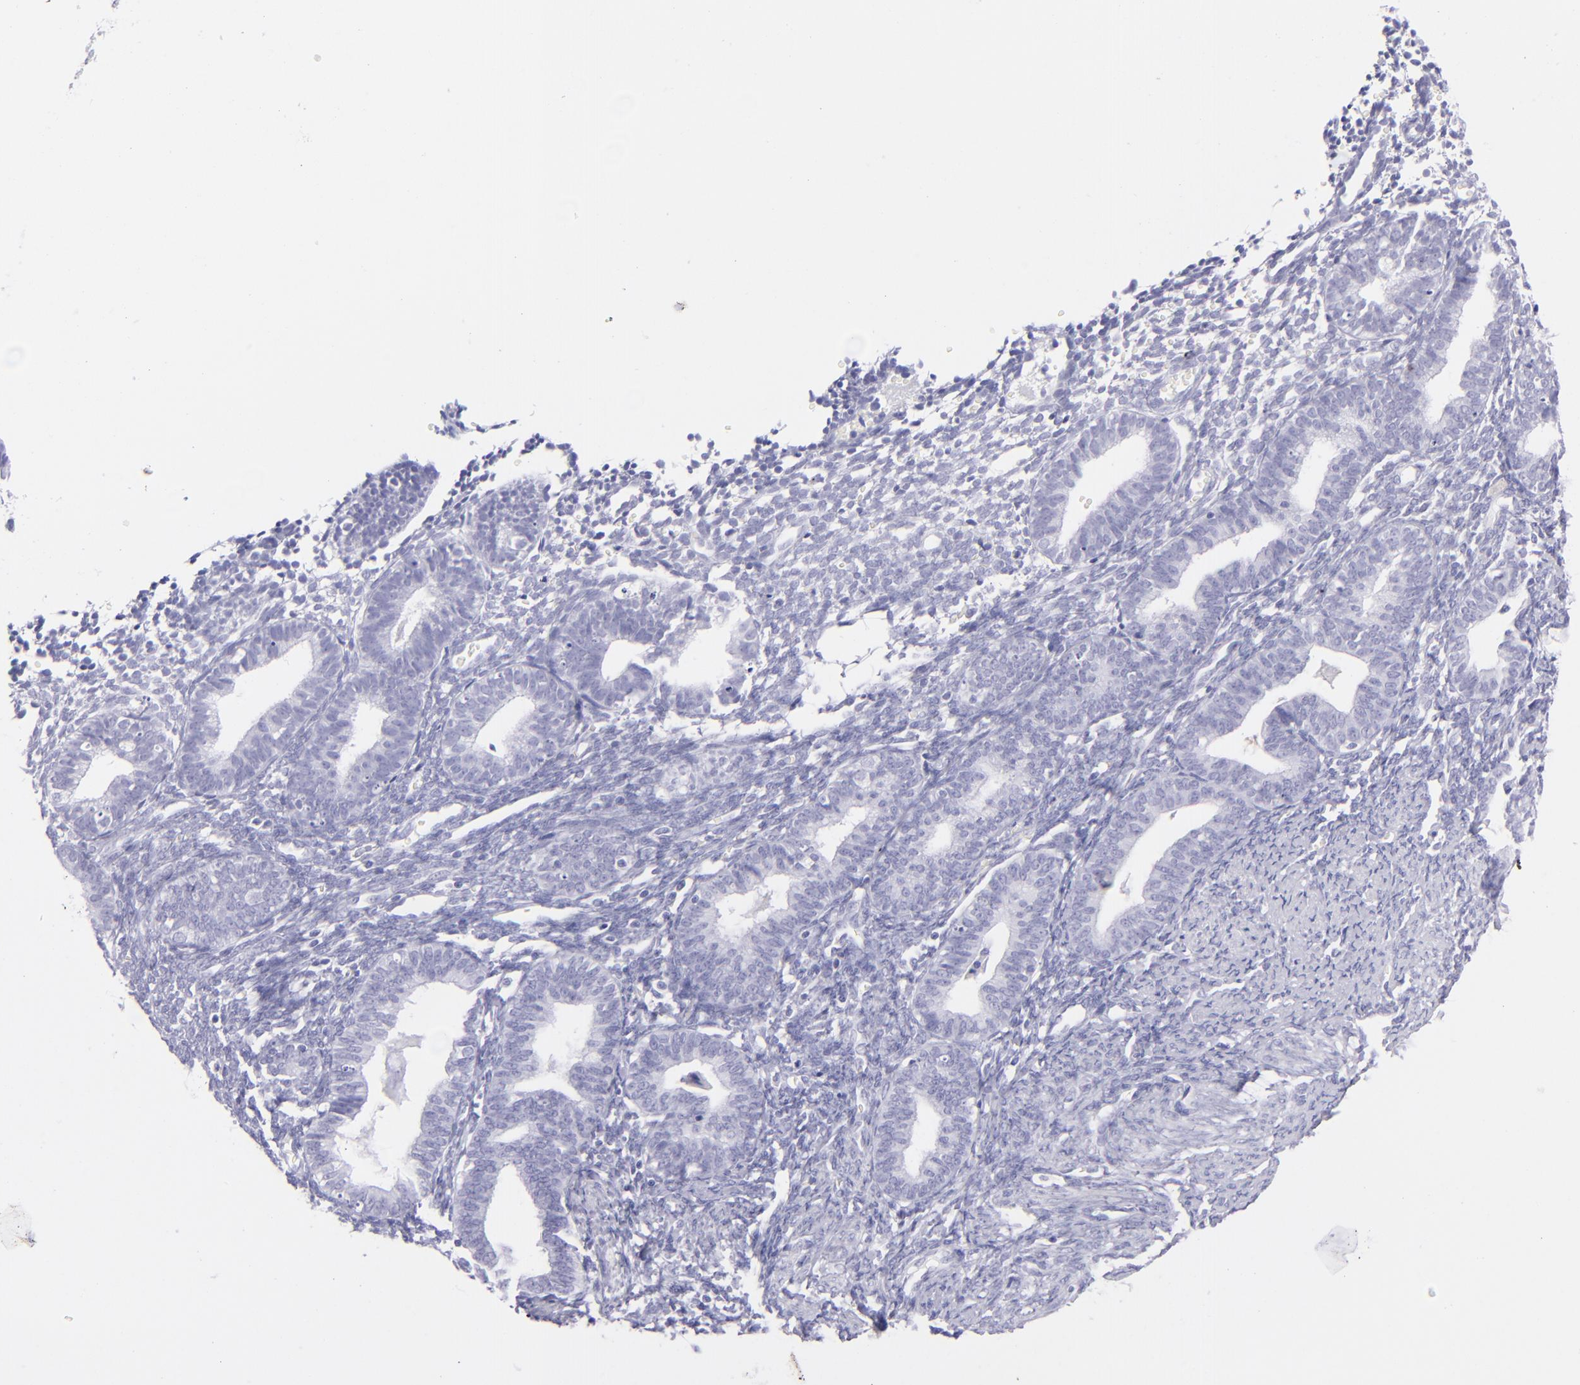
{"staining": {"intensity": "negative", "quantity": "none", "location": "none"}, "tissue": "endometrium", "cell_type": "Cells in endometrial stroma", "image_type": "normal", "snomed": [{"axis": "morphology", "description": "Normal tissue, NOS"}, {"axis": "topography", "description": "Endometrium"}], "caption": "This is a photomicrograph of immunohistochemistry (IHC) staining of unremarkable endometrium, which shows no expression in cells in endometrial stroma.", "gene": "CD72", "patient": {"sex": "female", "age": 61}}